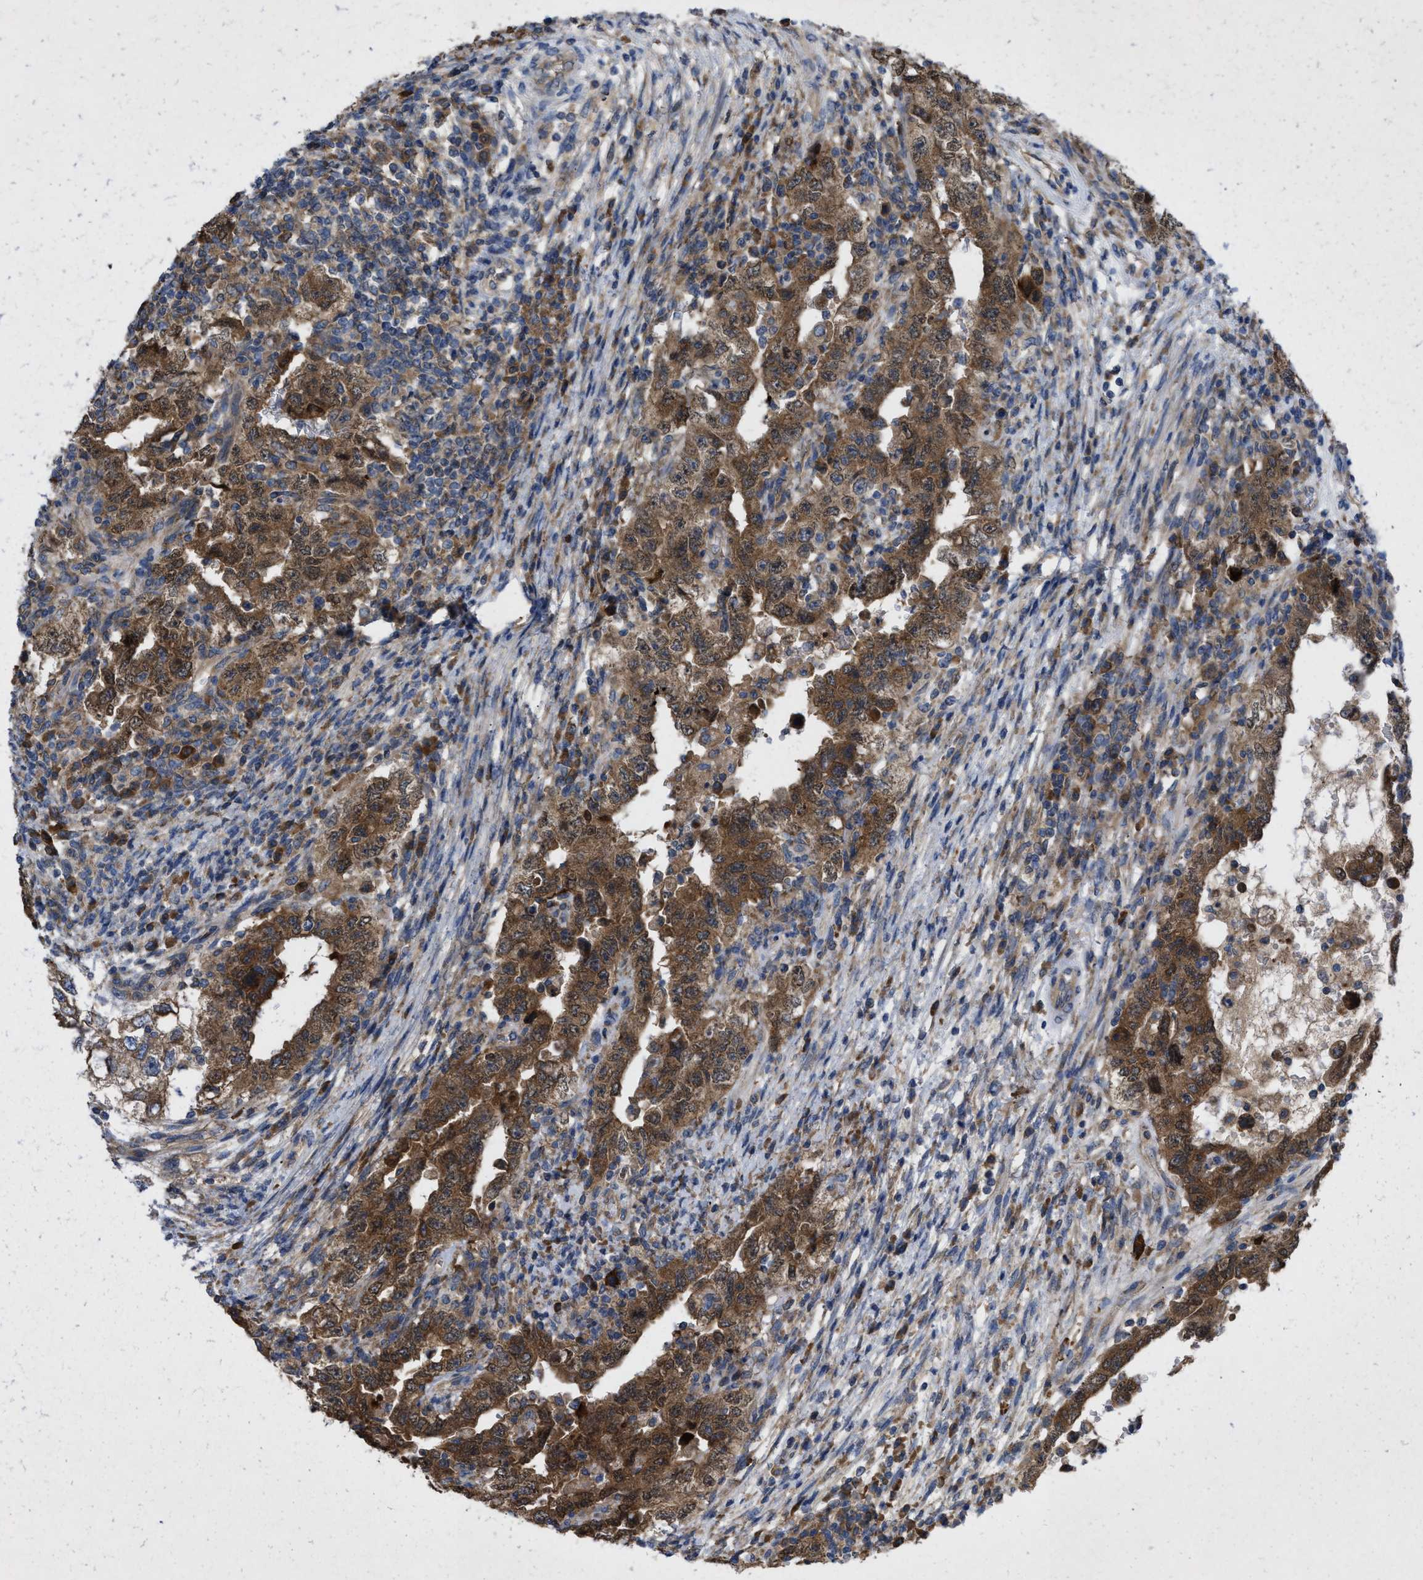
{"staining": {"intensity": "strong", "quantity": ">75%", "location": "cytoplasmic/membranous"}, "tissue": "testis cancer", "cell_type": "Tumor cells", "image_type": "cancer", "snomed": [{"axis": "morphology", "description": "Carcinoma, Embryonal, NOS"}, {"axis": "topography", "description": "Testis"}], "caption": "This photomicrograph demonstrates testis cancer (embryonal carcinoma) stained with immunohistochemistry to label a protein in brown. The cytoplasmic/membranous of tumor cells show strong positivity for the protein. Nuclei are counter-stained blue.", "gene": "TMEM131", "patient": {"sex": "male", "age": 26}}